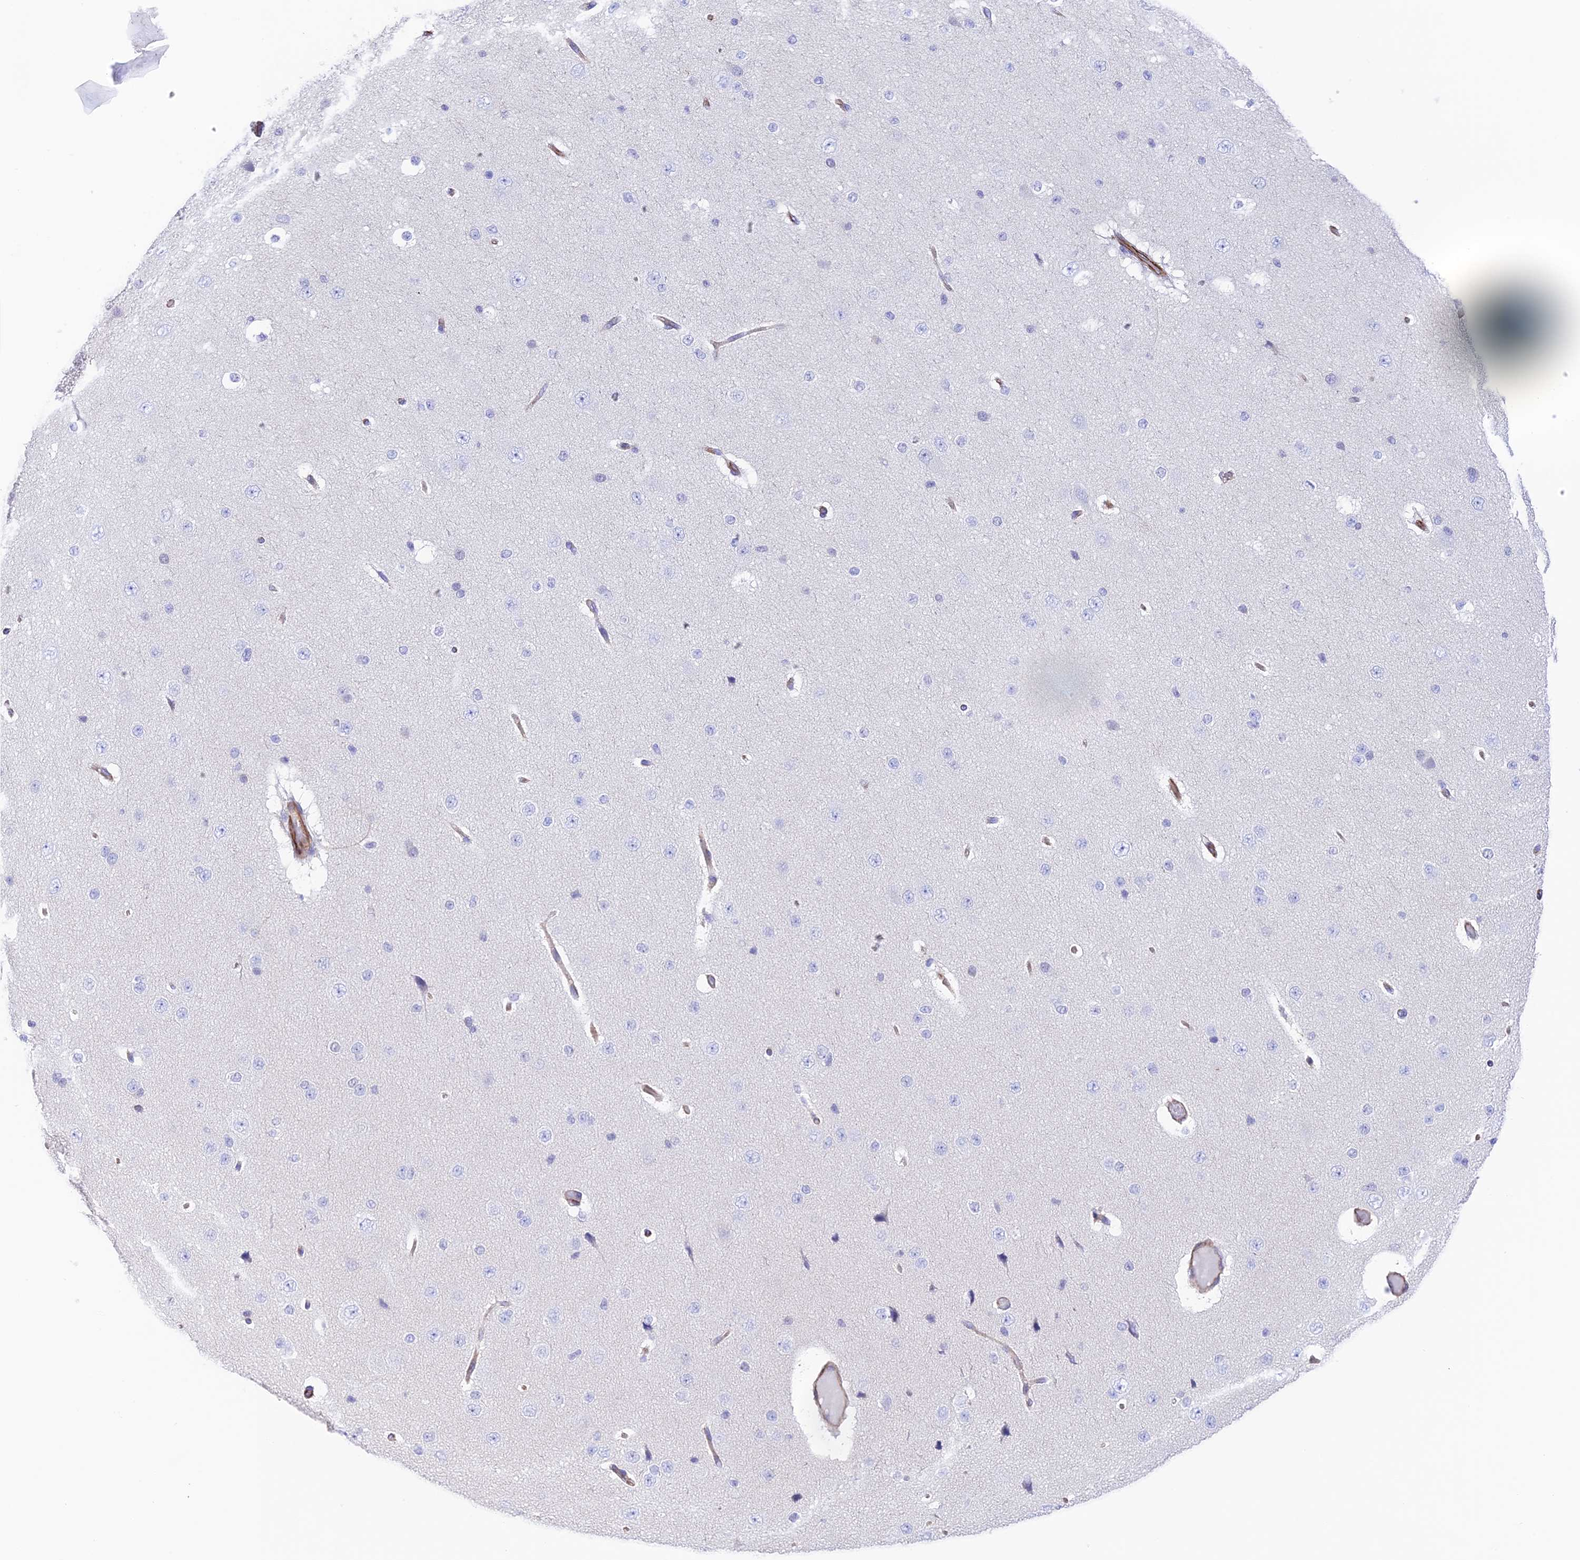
{"staining": {"intensity": "moderate", "quantity": ">75%", "location": "cytoplasmic/membranous"}, "tissue": "cerebral cortex", "cell_type": "Endothelial cells", "image_type": "normal", "snomed": [{"axis": "morphology", "description": "Normal tissue, NOS"}, {"axis": "morphology", "description": "Developmental malformation"}, {"axis": "topography", "description": "Cerebral cortex"}], "caption": "The immunohistochemical stain shows moderate cytoplasmic/membranous expression in endothelial cells of unremarkable cerebral cortex.", "gene": "ZNF652", "patient": {"sex": "female", "age": 30}}